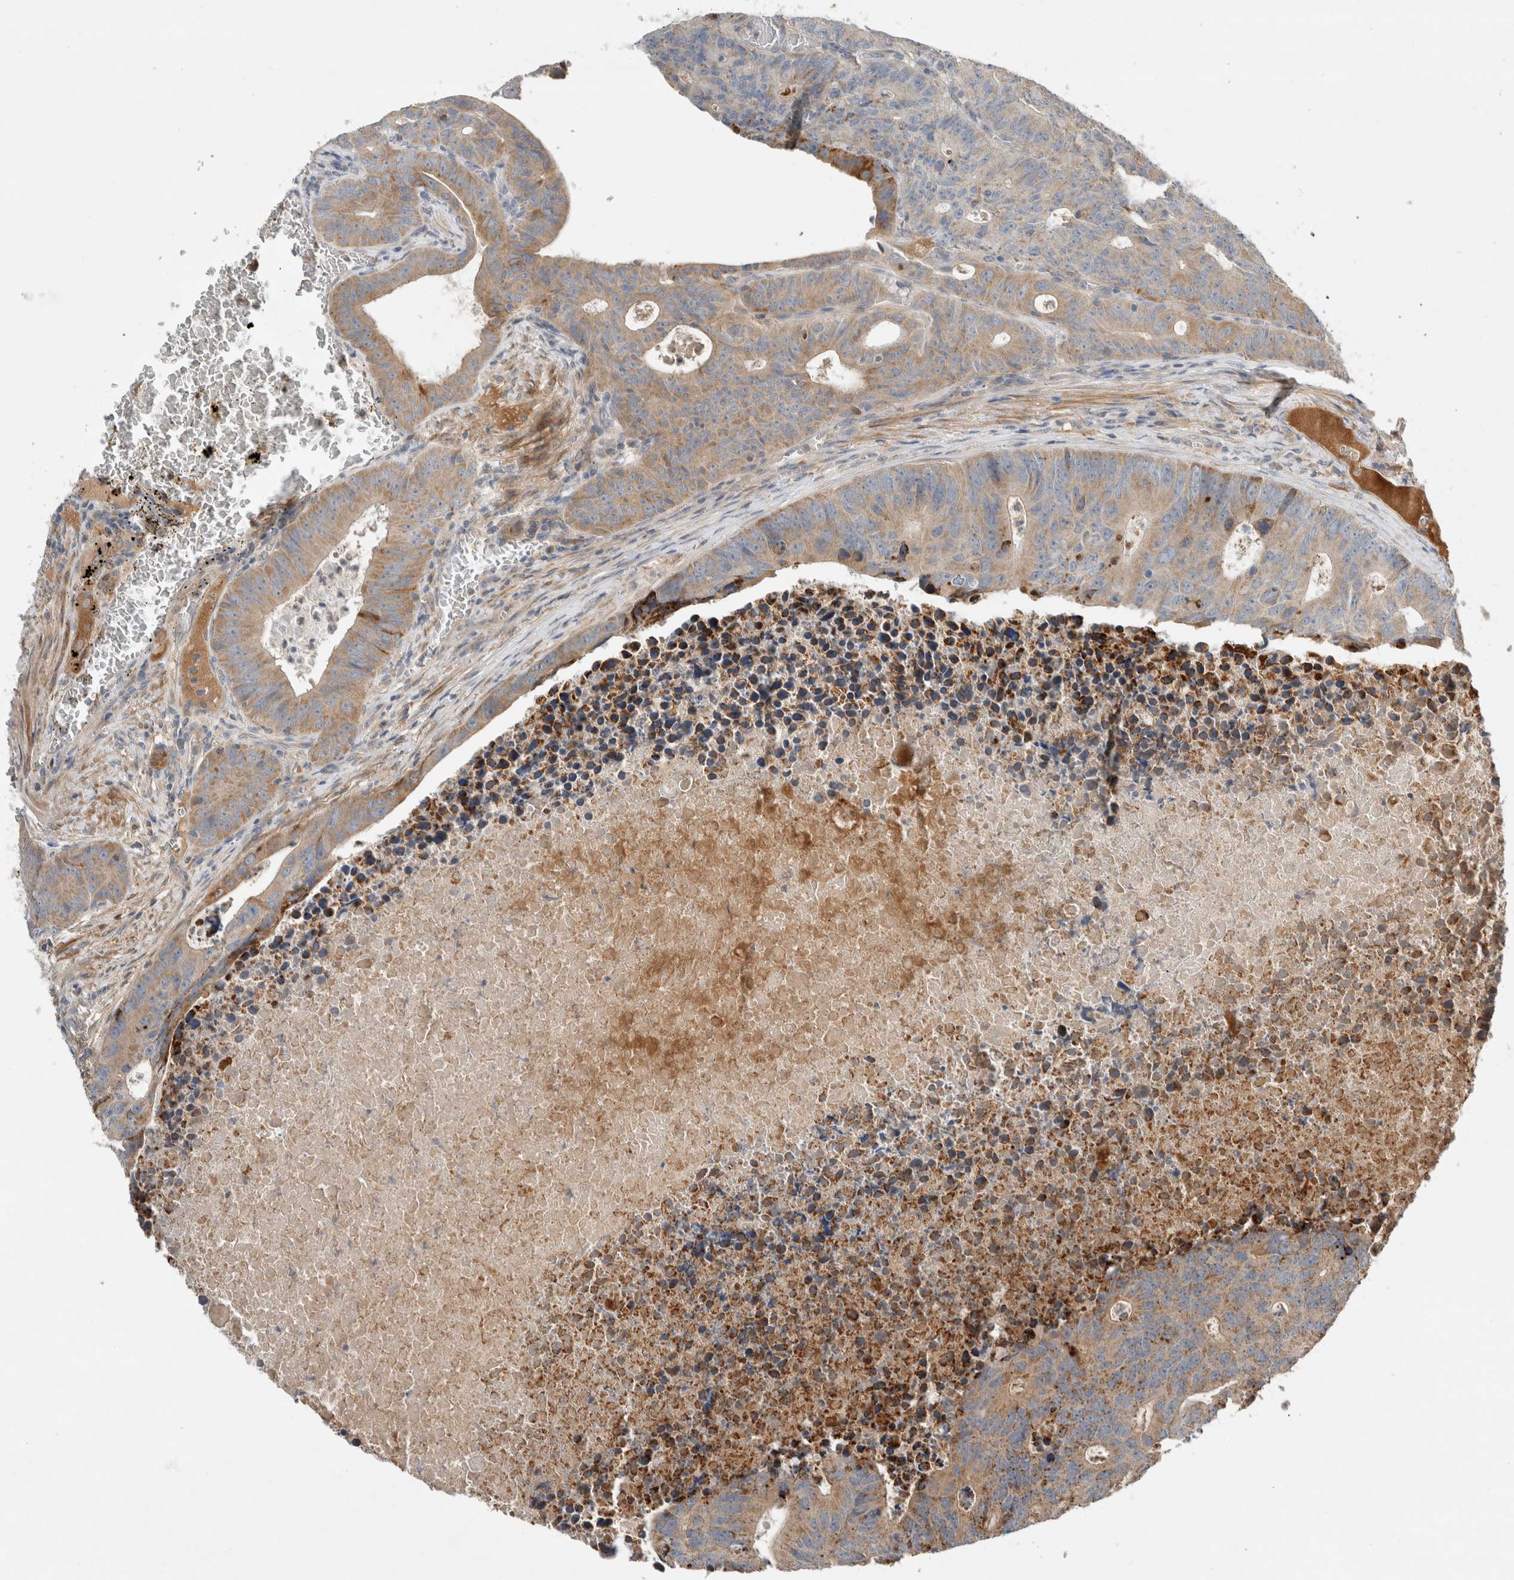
{"staining": {"intensity": "moderate", "quantity": ">75%", "location": "cytoplasmic/membranous"}, "tissue": "colorectal cancer", "cell_type": "Tumor cells", "image_type": "cancer", "snomed": [{"axis": "morphology", "description": "Adenocarcinoma, NOS"}, {"axis": "topography", "description": "Colon"}], "caption": "Brown immunohistochemical staining in human adenocarcinoma (colorectal) shows moderate cytoplasmic/membranous positivity in about >75% of tumor cells. (IHC, brightfield microscopy, high magnification).", "gene": "ARMC9", "patient": {"sex": "male", "age": 87}}